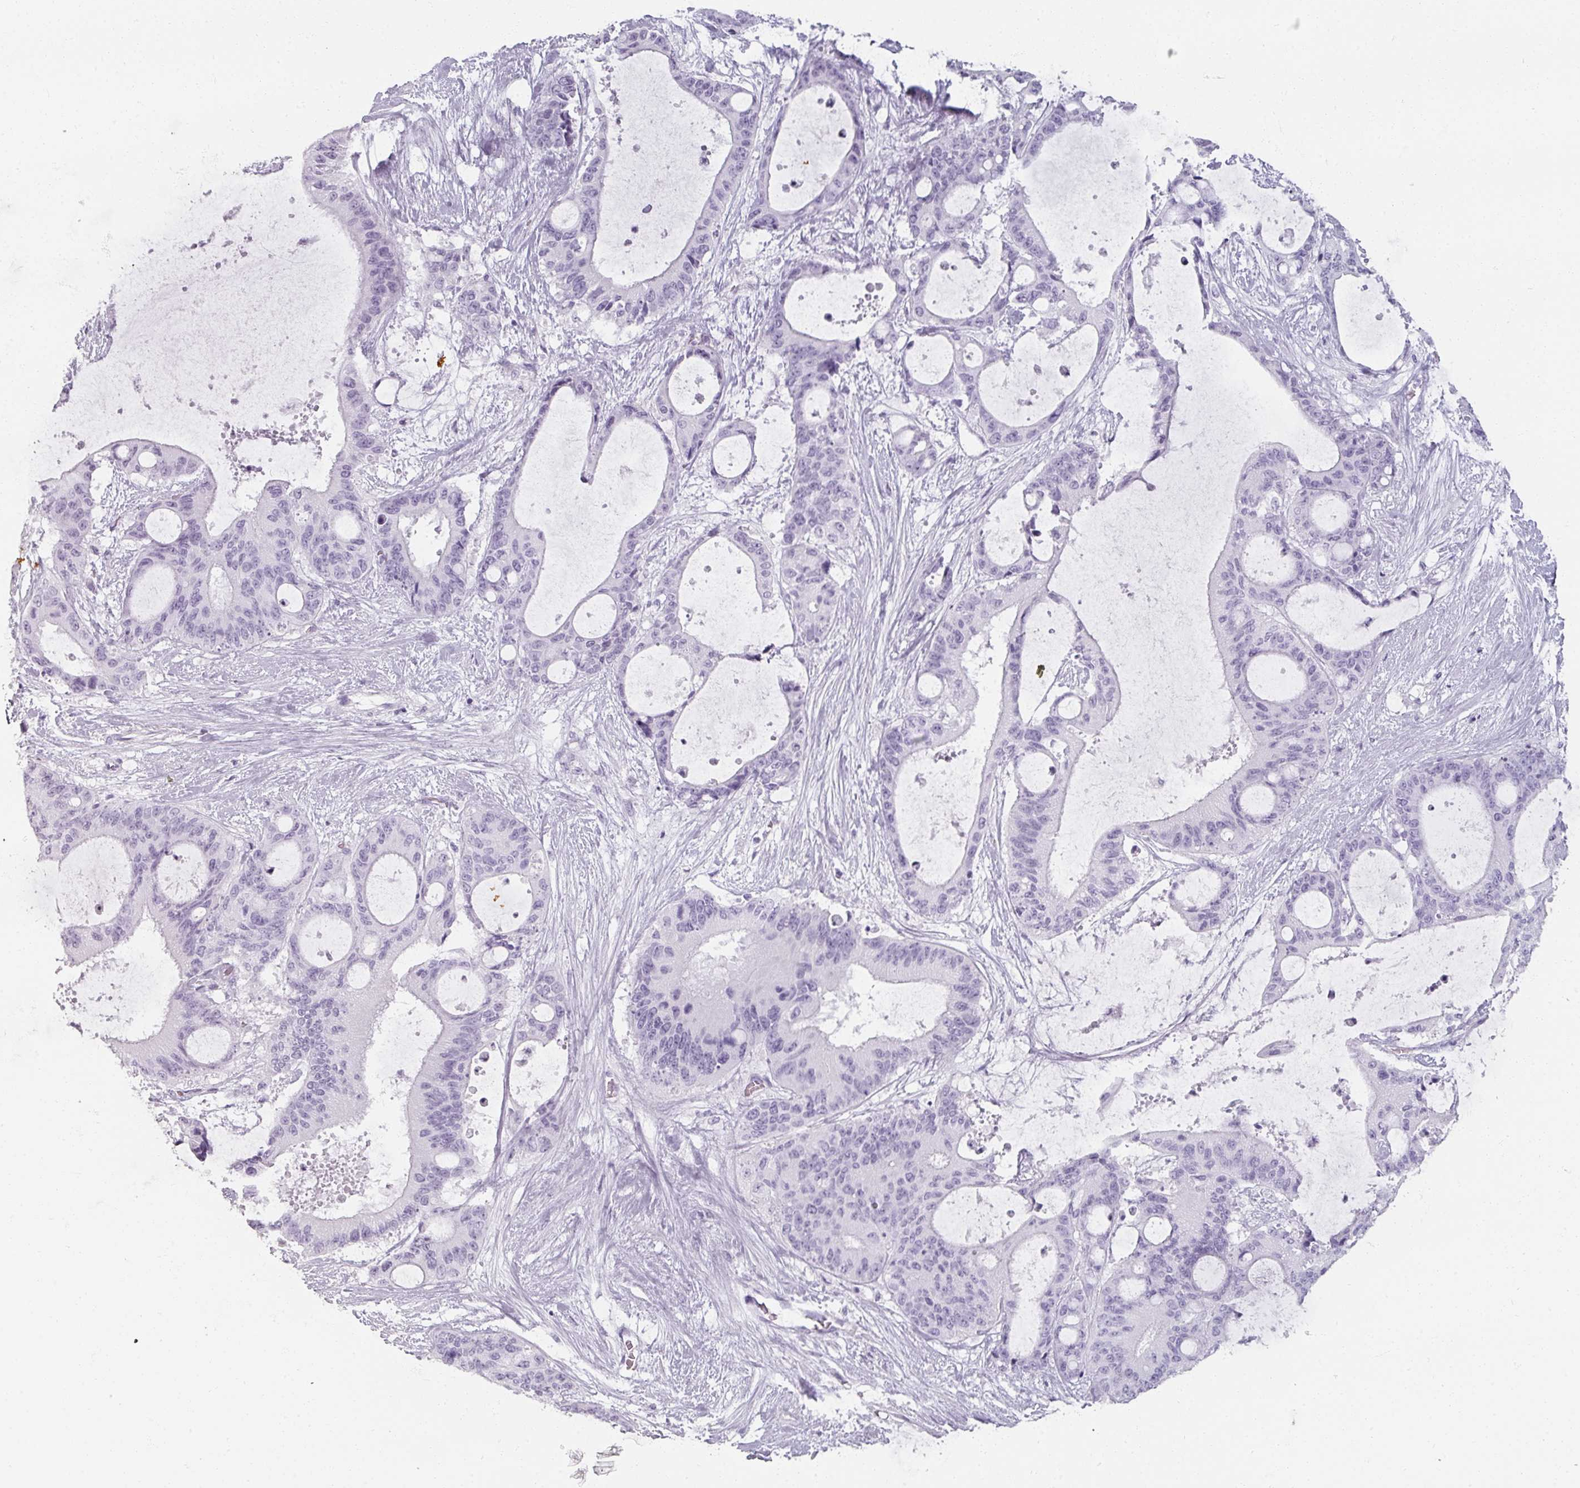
{"staining": {"intensity": "negative", "quantity": "none", "location": "none"}, "tissue": "liver cancer", "cell_type": "Tumor cells", "image_type": "cancer", "snomed": [{"axis": "morphology", "description": "Normal tissue, NOS"}, {"axis": "morphology", "description": "Cholangiocarcinoma"}, {"axis": "topography", "description": "Liver"}, {"axis": "topography", "description": "Peripheral nerve tissue"}], "caption": "Protein analysis of liver cancer shows no significant staining in tumor cells. (DAB immunohistochemistry visualized using brightfield microscopy, high magnification).", "gene": "REG3G", "patient": {"sex": "female", "age": 73}}